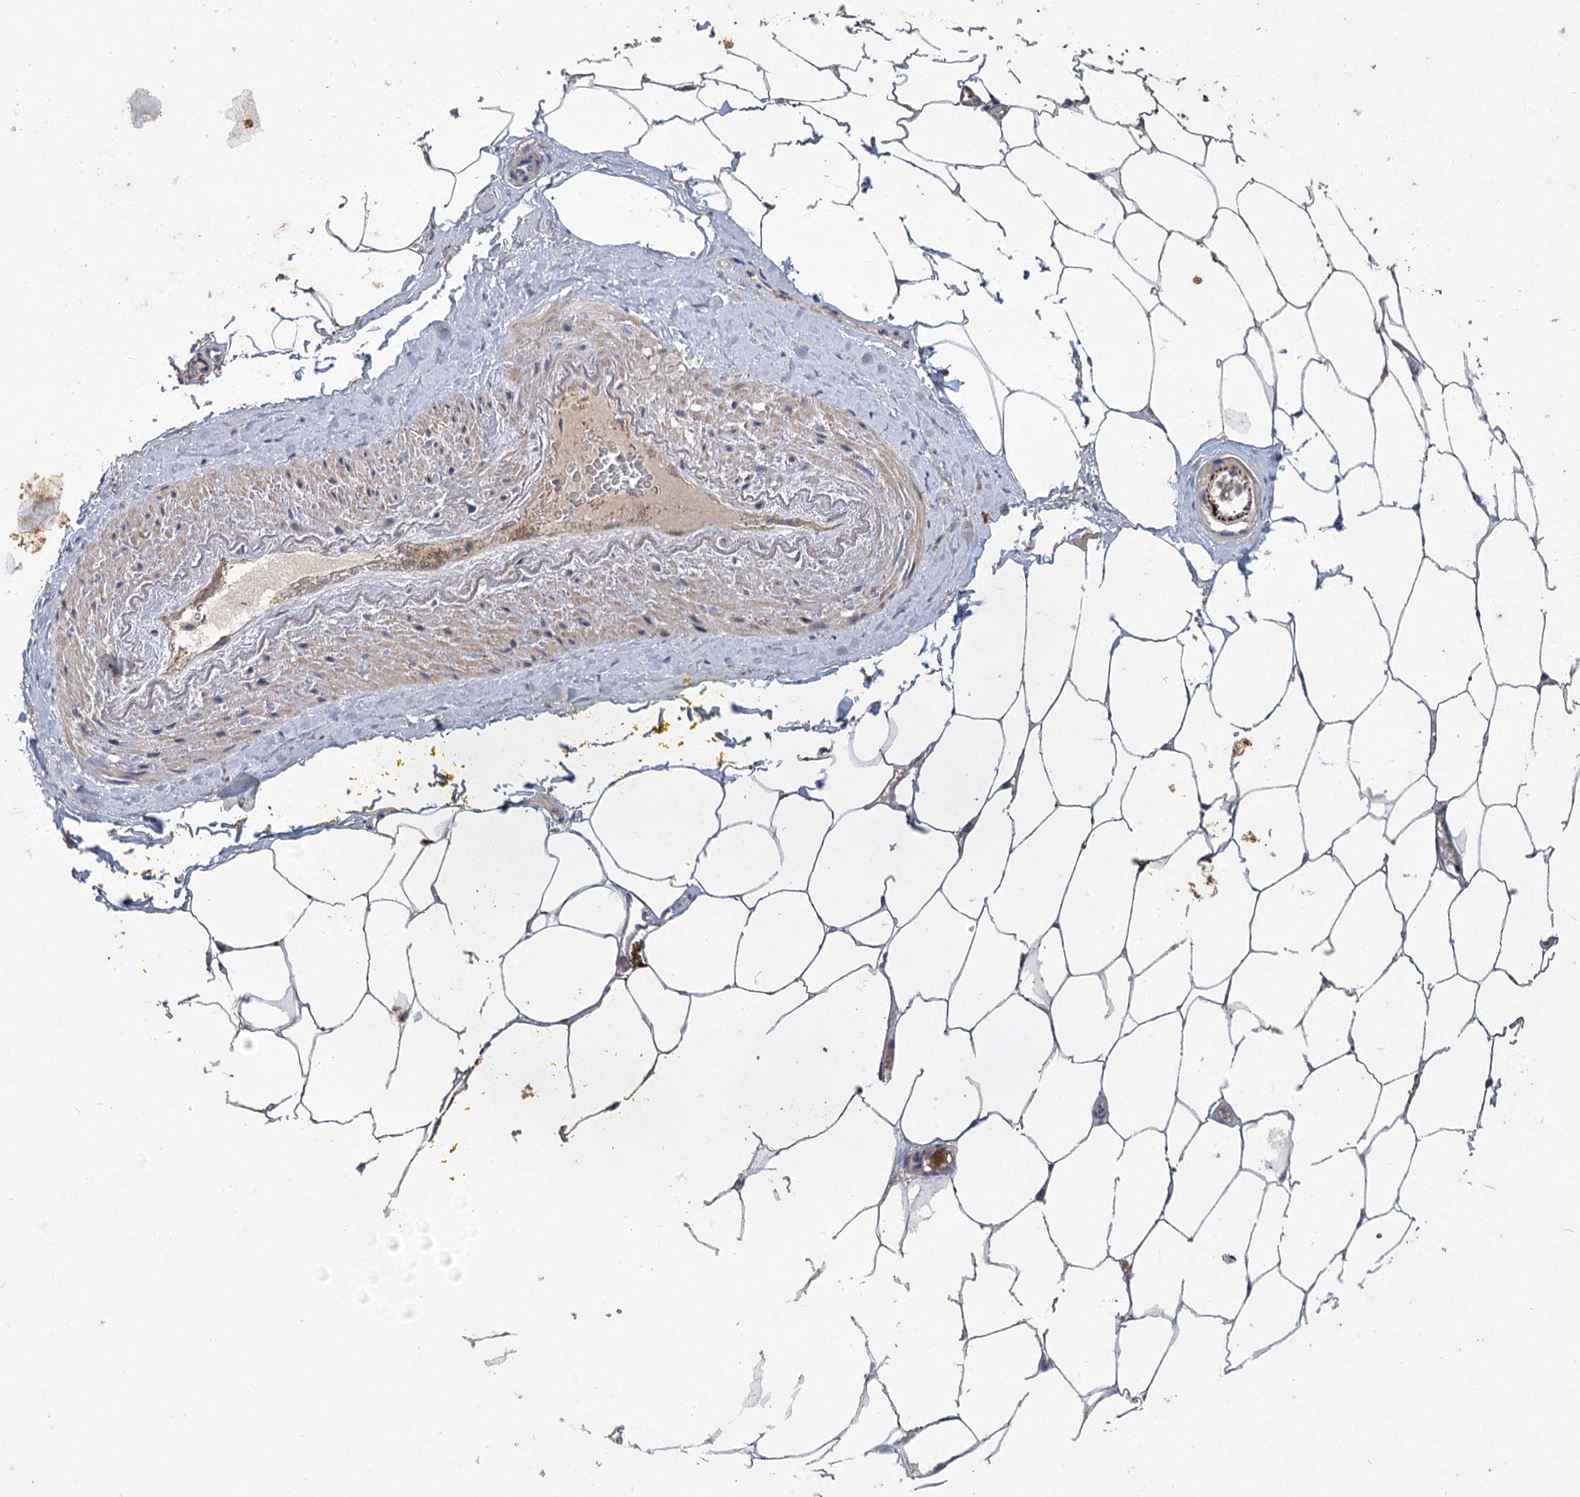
{"staining": {"intensity": "negative", "quantity": "none", "location": "none"}, "tissue": "adipose tissue", "cell_type": "Adipocytes", "image_type": "normal", "snomed": [{"axis": "morphology", "description": "Normal tissue, NOS"}, {"axis": "morphology", "description": "Adenocarcinoma, Low grade"}, {"axis": "topography", "description": "Prostate"}, {"axis": "topography", "description": "Peripheral nerve tissue"}], "caption": "A high-resolution image shows immunohistochemistry staining of benign adipose tissue, which displays no significant positivity in adipocytes. (DAB (3,3'-diaminobenzidine) immunohistochemistry (IHC), high magnification).", "gene": "RIN2", "patient": {"sex": "male", "age": 63}}